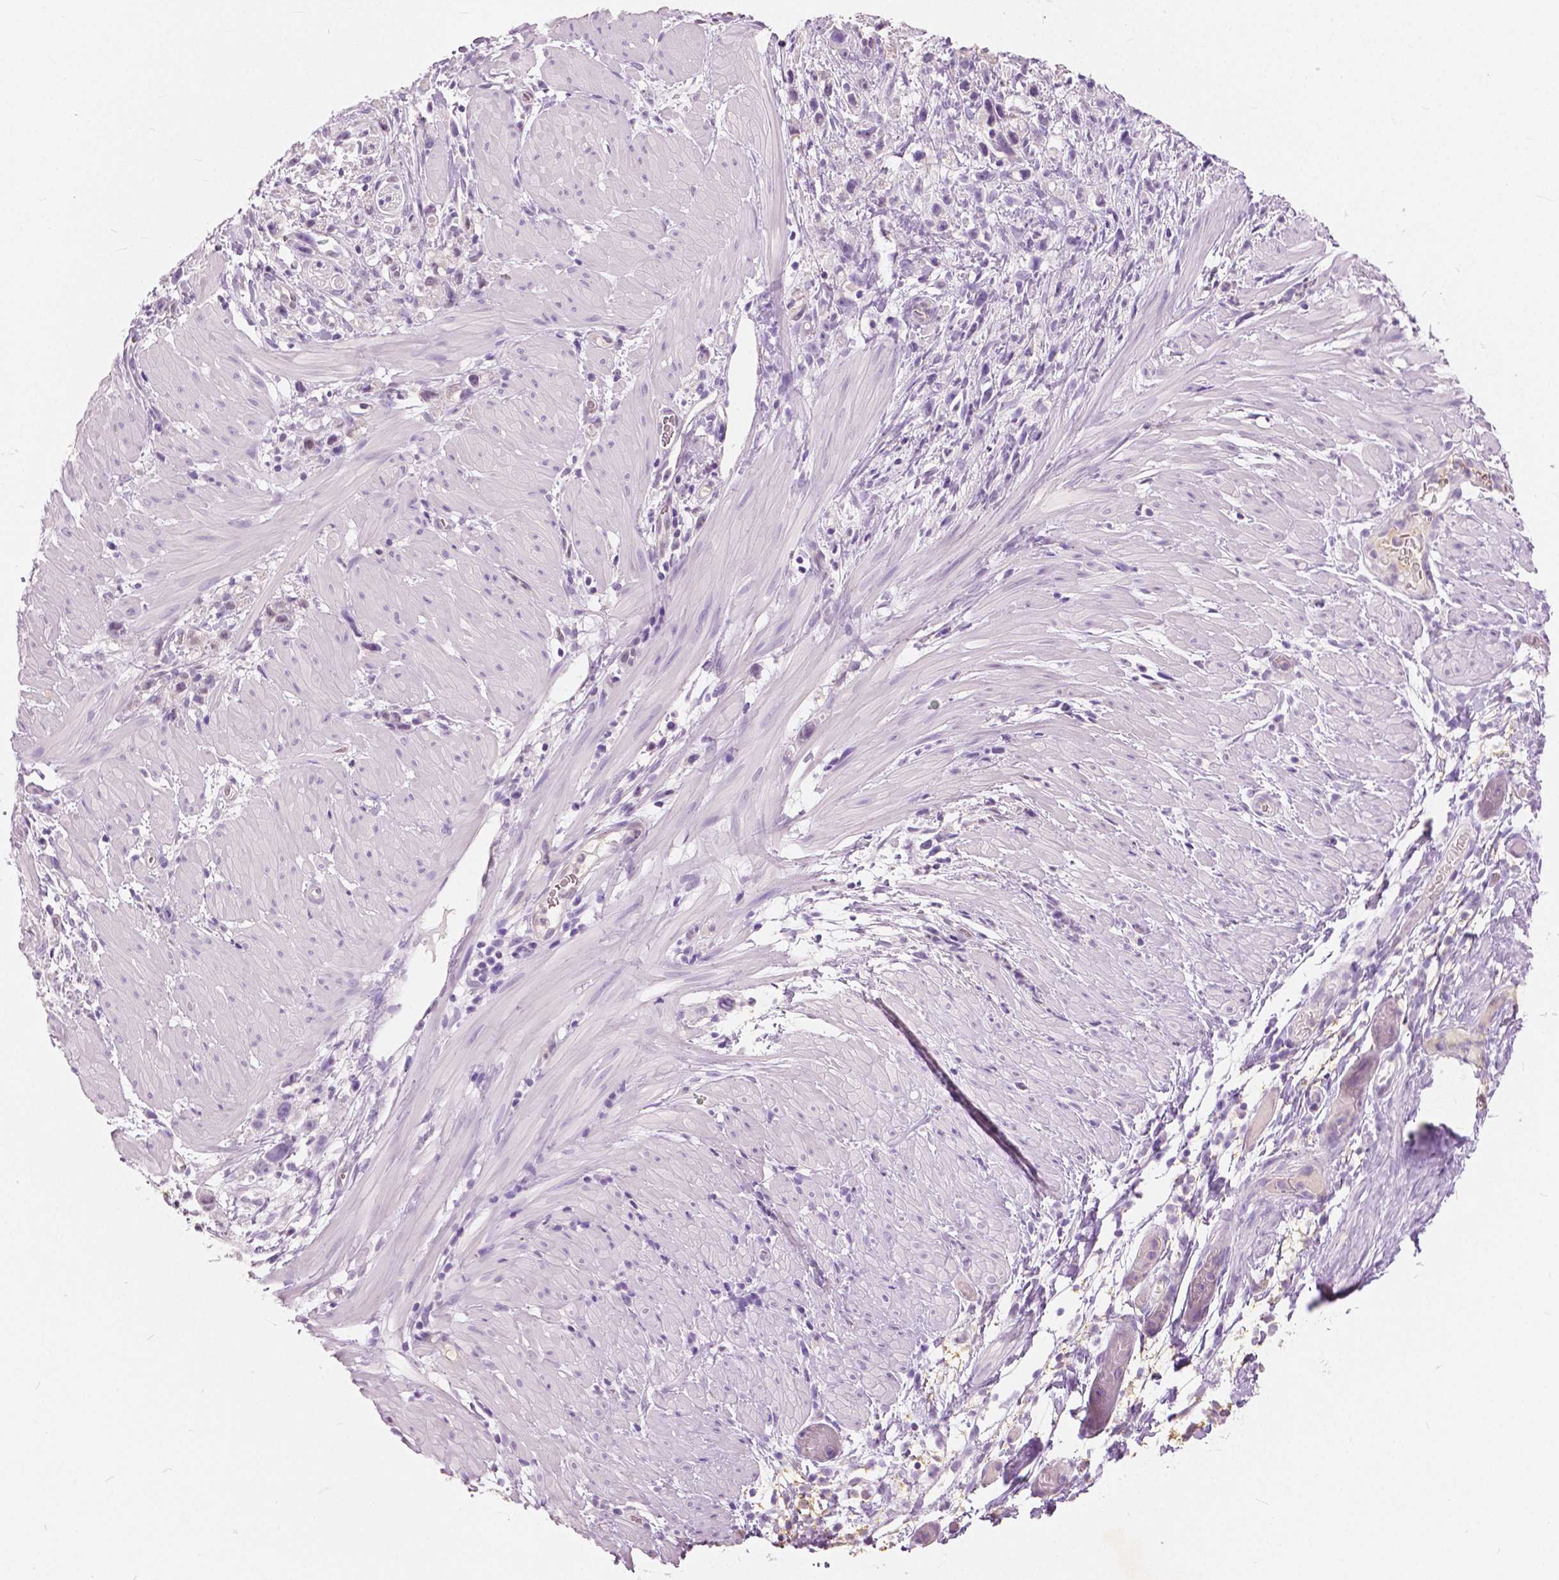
{"staining": {"intensity": "negative", "quantity": "none", "location": "none"}, "tissue": "stomach cancer", "cell_type": "Tumor cells", "image_type": "cancer", "snomed": [{"axis": "morphology", "description": "Adenocarcinoma, NOS"}, {"axis": "topography", "description": "Stomach"}], "caption": "Stomach cancer was stained to show a protein in brown. There is no significant positivity in tumor cells. (DAB immunohistochemistry (IHC) with hematoxylin counter stain).", "gene": "TKFC", "patient": {"sex": "female", "age": 59}}